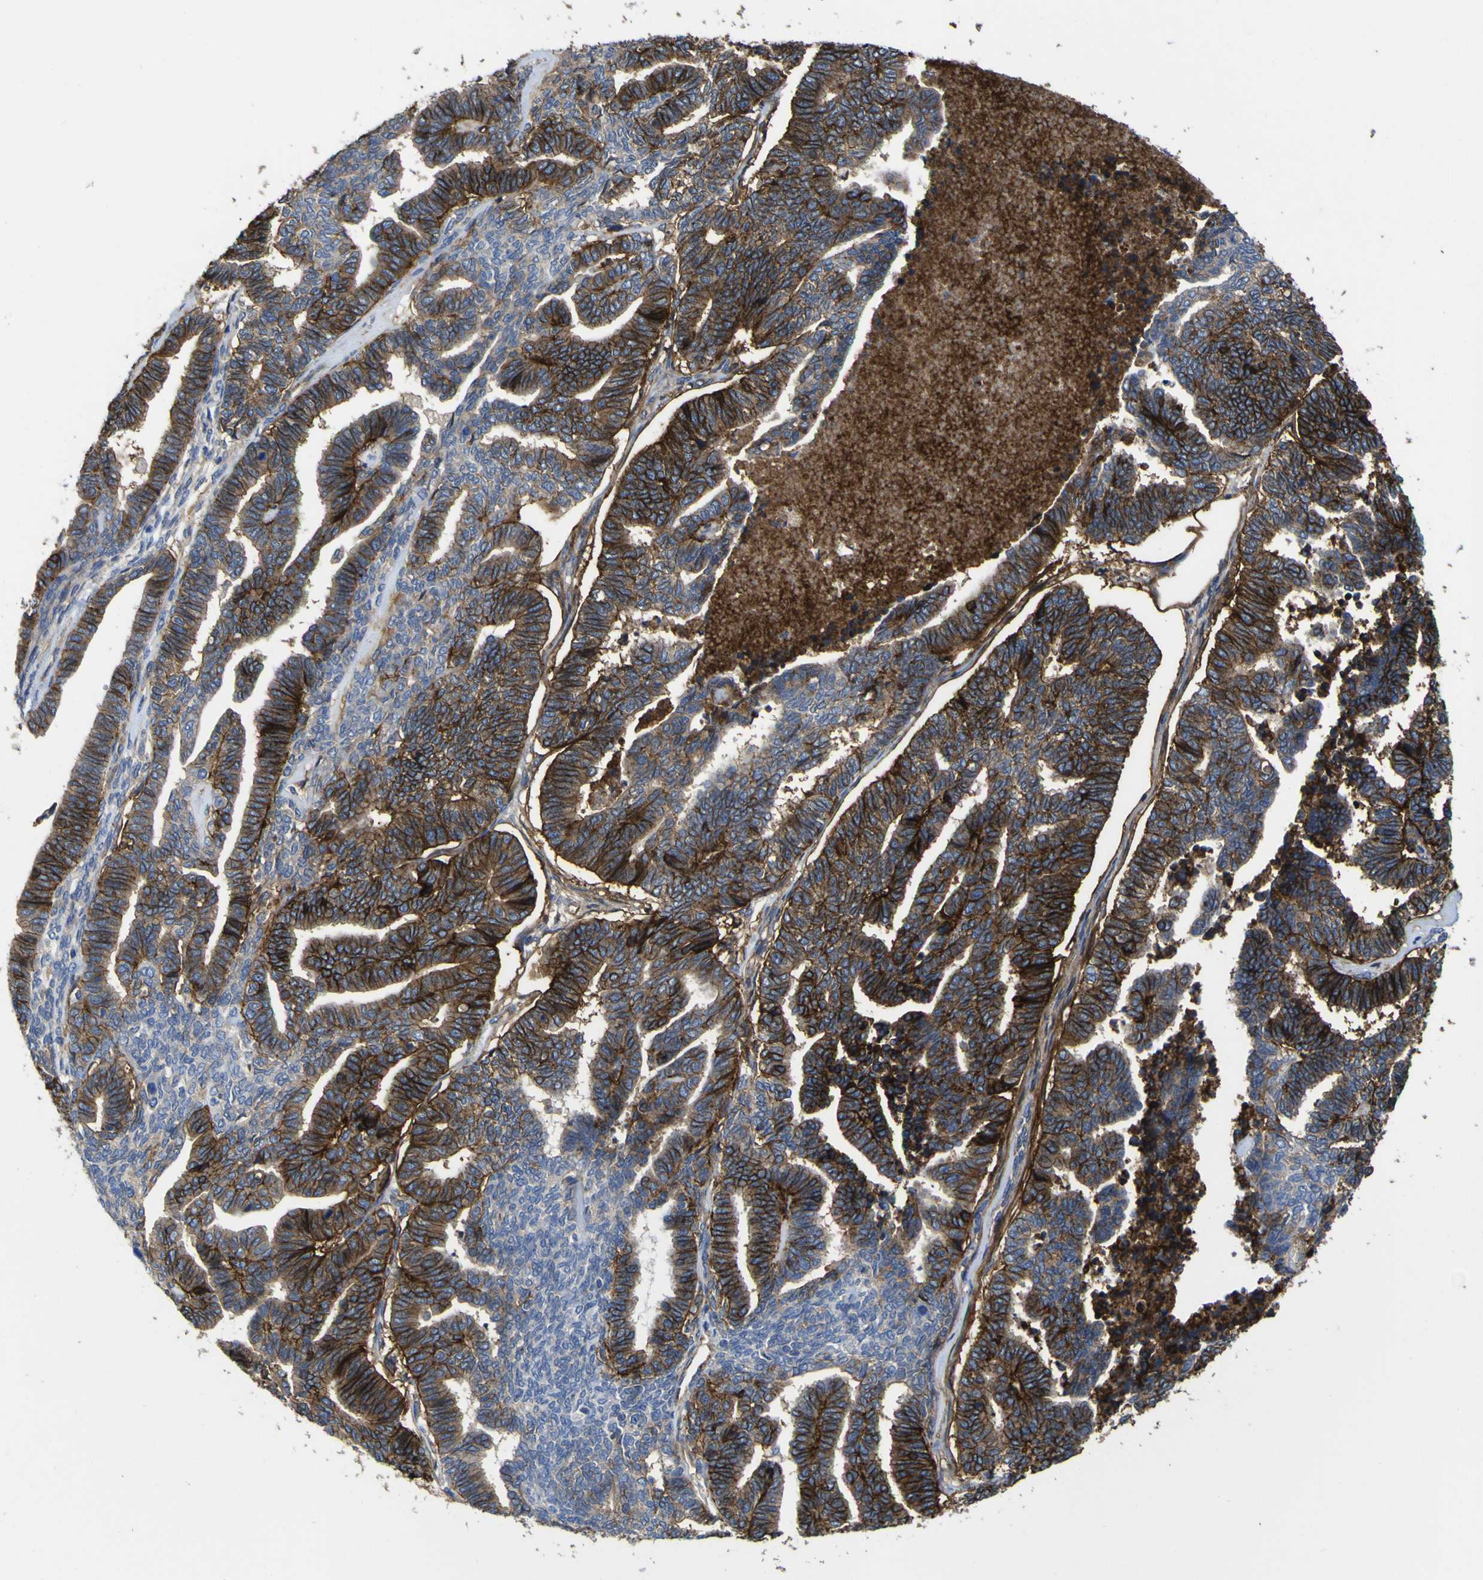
{"staining": {"intensity": "strong", "quantity": ">75%", "location": "cytoplasmic/membranous"}, "tissue": "endometrial cancer", "cell_type": "Tumor cells", "image_type": "cancer", "snomed": [{"axis": "morphology", "description": "Adenocarcinoma, NOS"}, {"axis": "topography", "description": "Endometrium"}], "caption": "IHC histopathology image of human endometrial cancer (adenocarcinoma) stained for a protein (brown), which shows high levels of strong cytoplasmic/membranous expression in approximately >75% of tumor cells.", "gene": "CD151", "patient": {"sex": "female", "age": 70}}